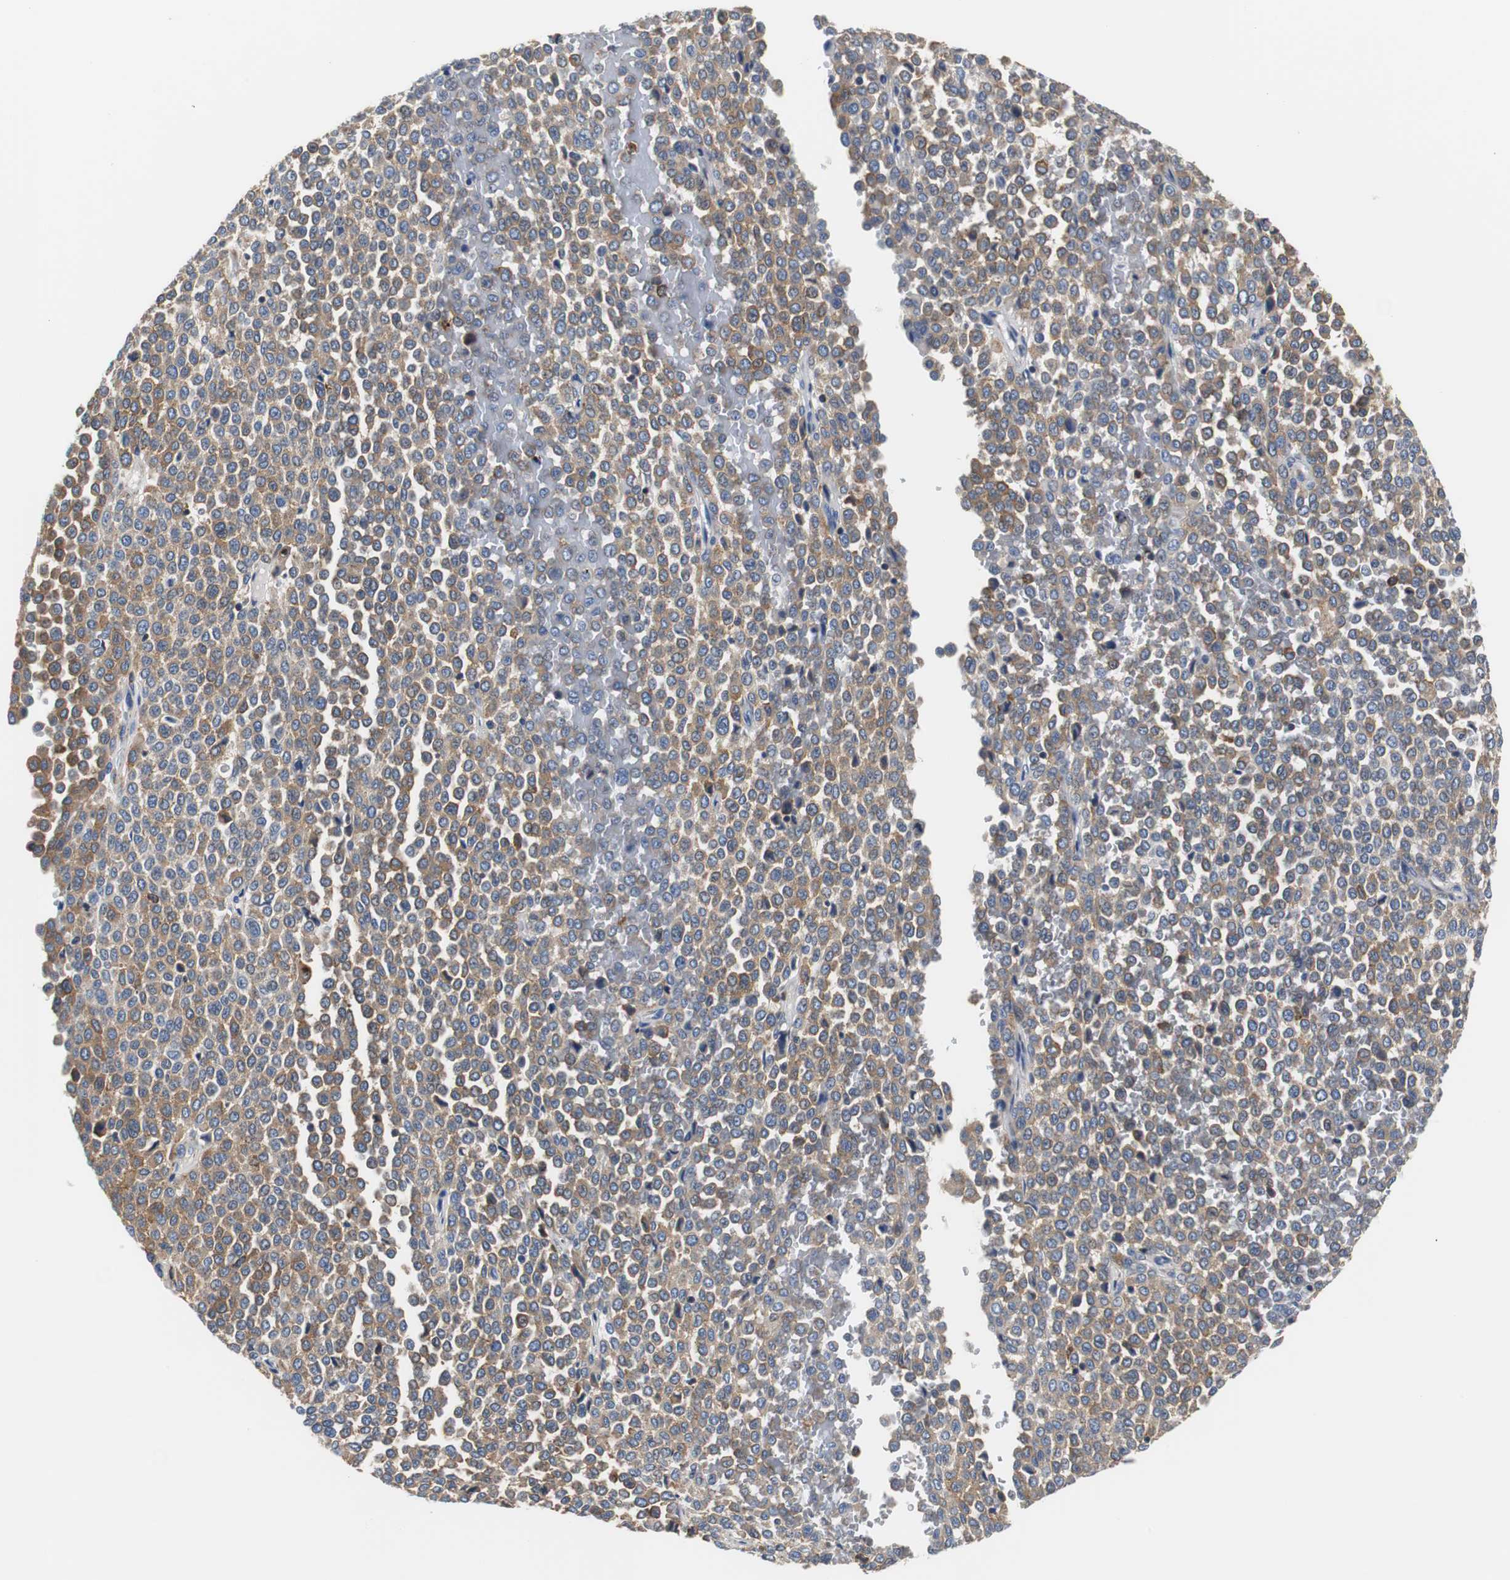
{"staining": {"intensity": "moderate", "quantity": ">75%", "location": "cytoplasmic/membranous"}, "tissue": "melanoma", "cell_type": "Tumor cells", "image_type": "cancer", "snomed": [{"axis": "morphology", "description": "Malignant melanoma, Metastatic site"}, {"axis": "topography", "description": "Pancreas"}], "caption": "Brown immunohistochemical staining in human melanoma exhibits moderate cytoplasmic/membranous expression in approximately >75% of tumor cells.", "gene": "VAMP8", "patient": {"sex": "female", "age": 30}}